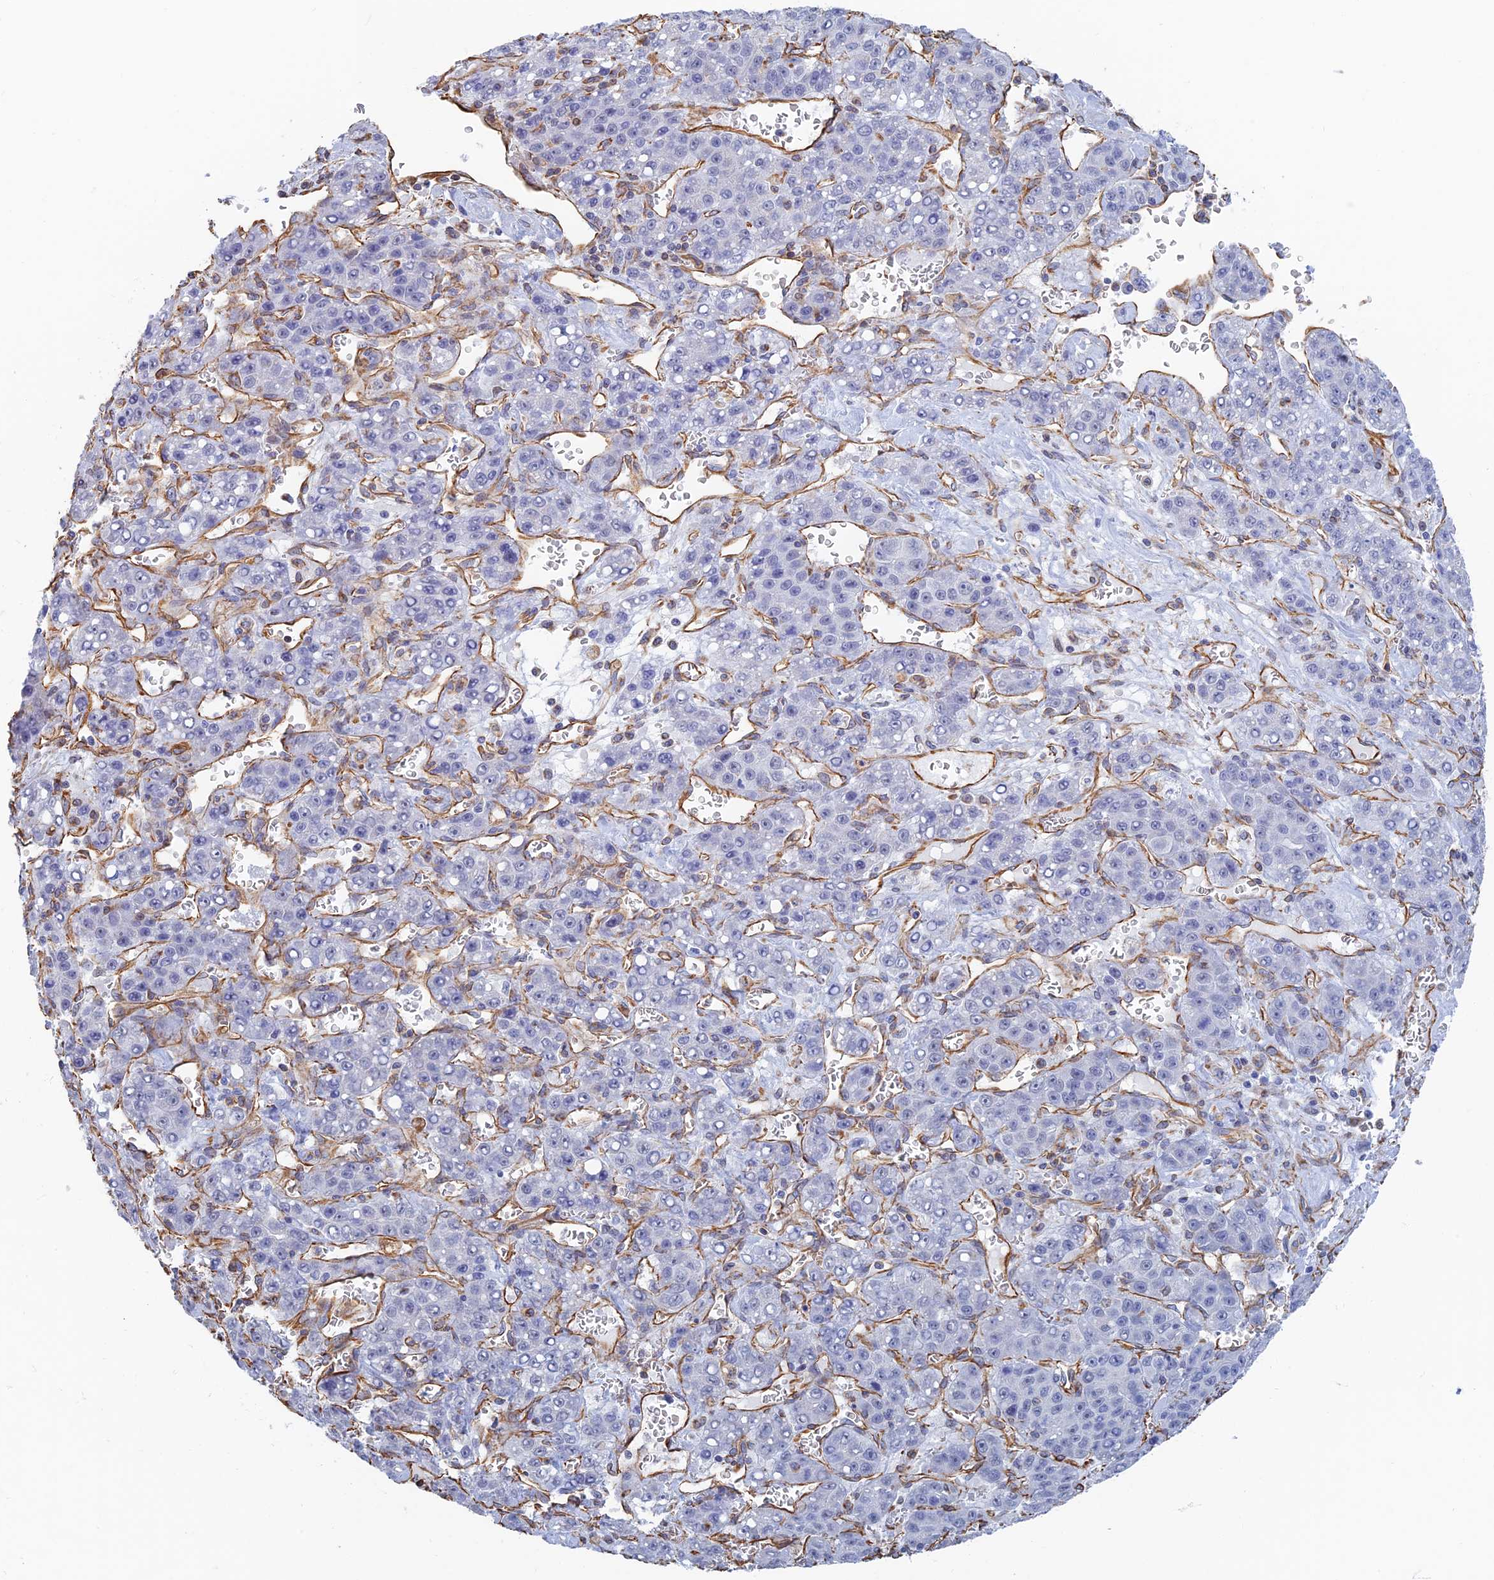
{"staining": {"intensity": "negative", "quantity": "none", "location": "none"}, "tissue": "liver cancer", "cell_type": "Tumor cells", "image_type": "cancer", "snomed": [{"axis": "morphology", "description": "Carcinoma, Hepatocellular, NOS"}, {"axis": "topography", "description": "Liver"}], "caption": "This is an IHC micrograph of hepatocellular carcinoma (liver). There is no staining in tumor cells.", "gene": "RMC1", "patient": {"sex": "female", "age": 53}}